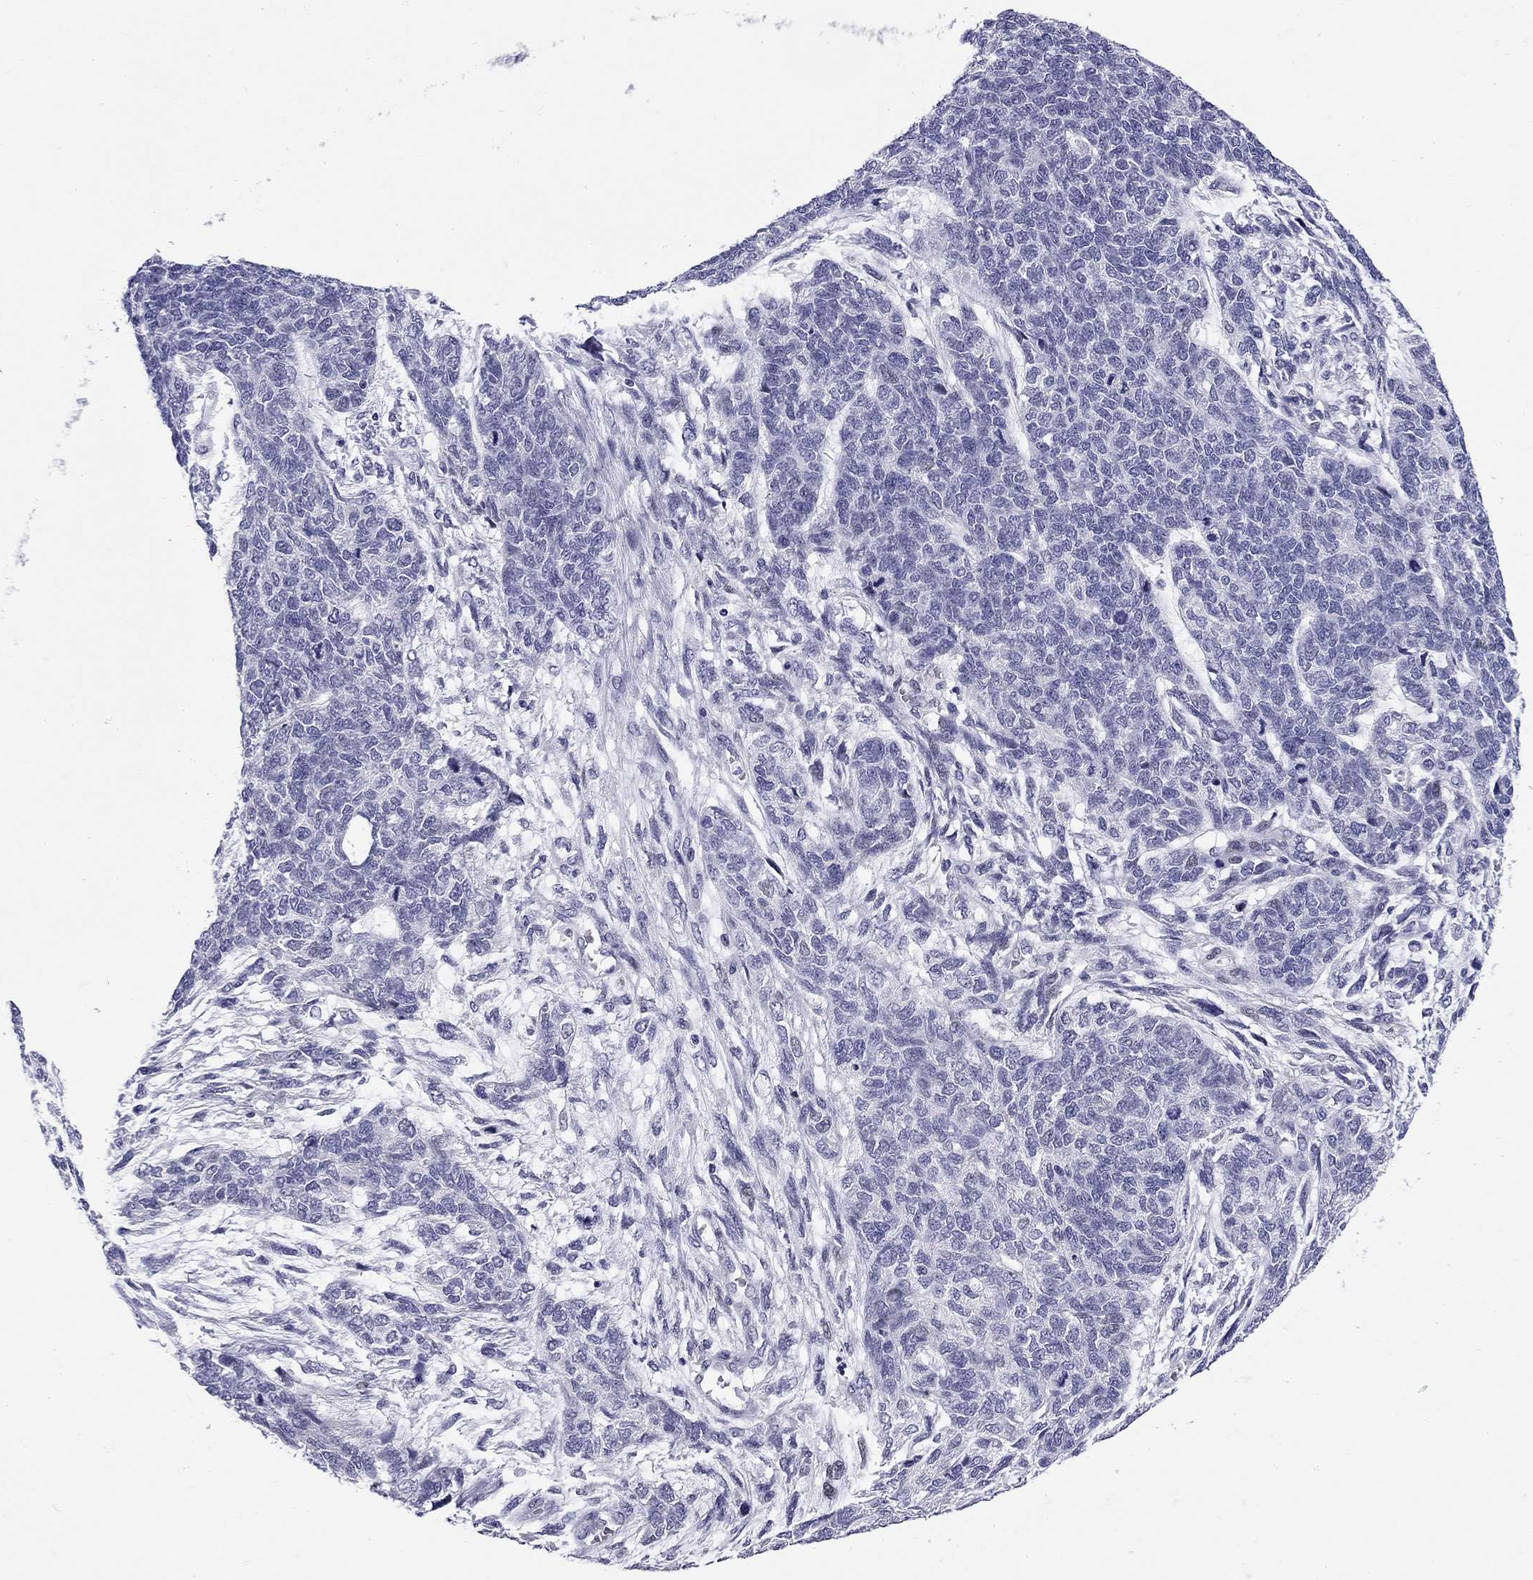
{"staining": {"intensity": "negative", "quantity": "none", "location": "none"}, "tissue": "cervical cancer", "cell_type": "Tumor cells", "image_type": "cancer", "snomed": [{"axis": "morphology", "description": "Squamous cell carcinoma, NOS"}, {"axis": "topography", "description": "Cervix"}], "caption": "An immunohistochemistry histopathology image of cervical cancer (squamous cell carcinoma) is shown. There is no staining in tumor cells of cervical cancer (squamous cell carcinoma).", "gene": "C8orf88", "patient": {"sex": "female", "age": 63}}